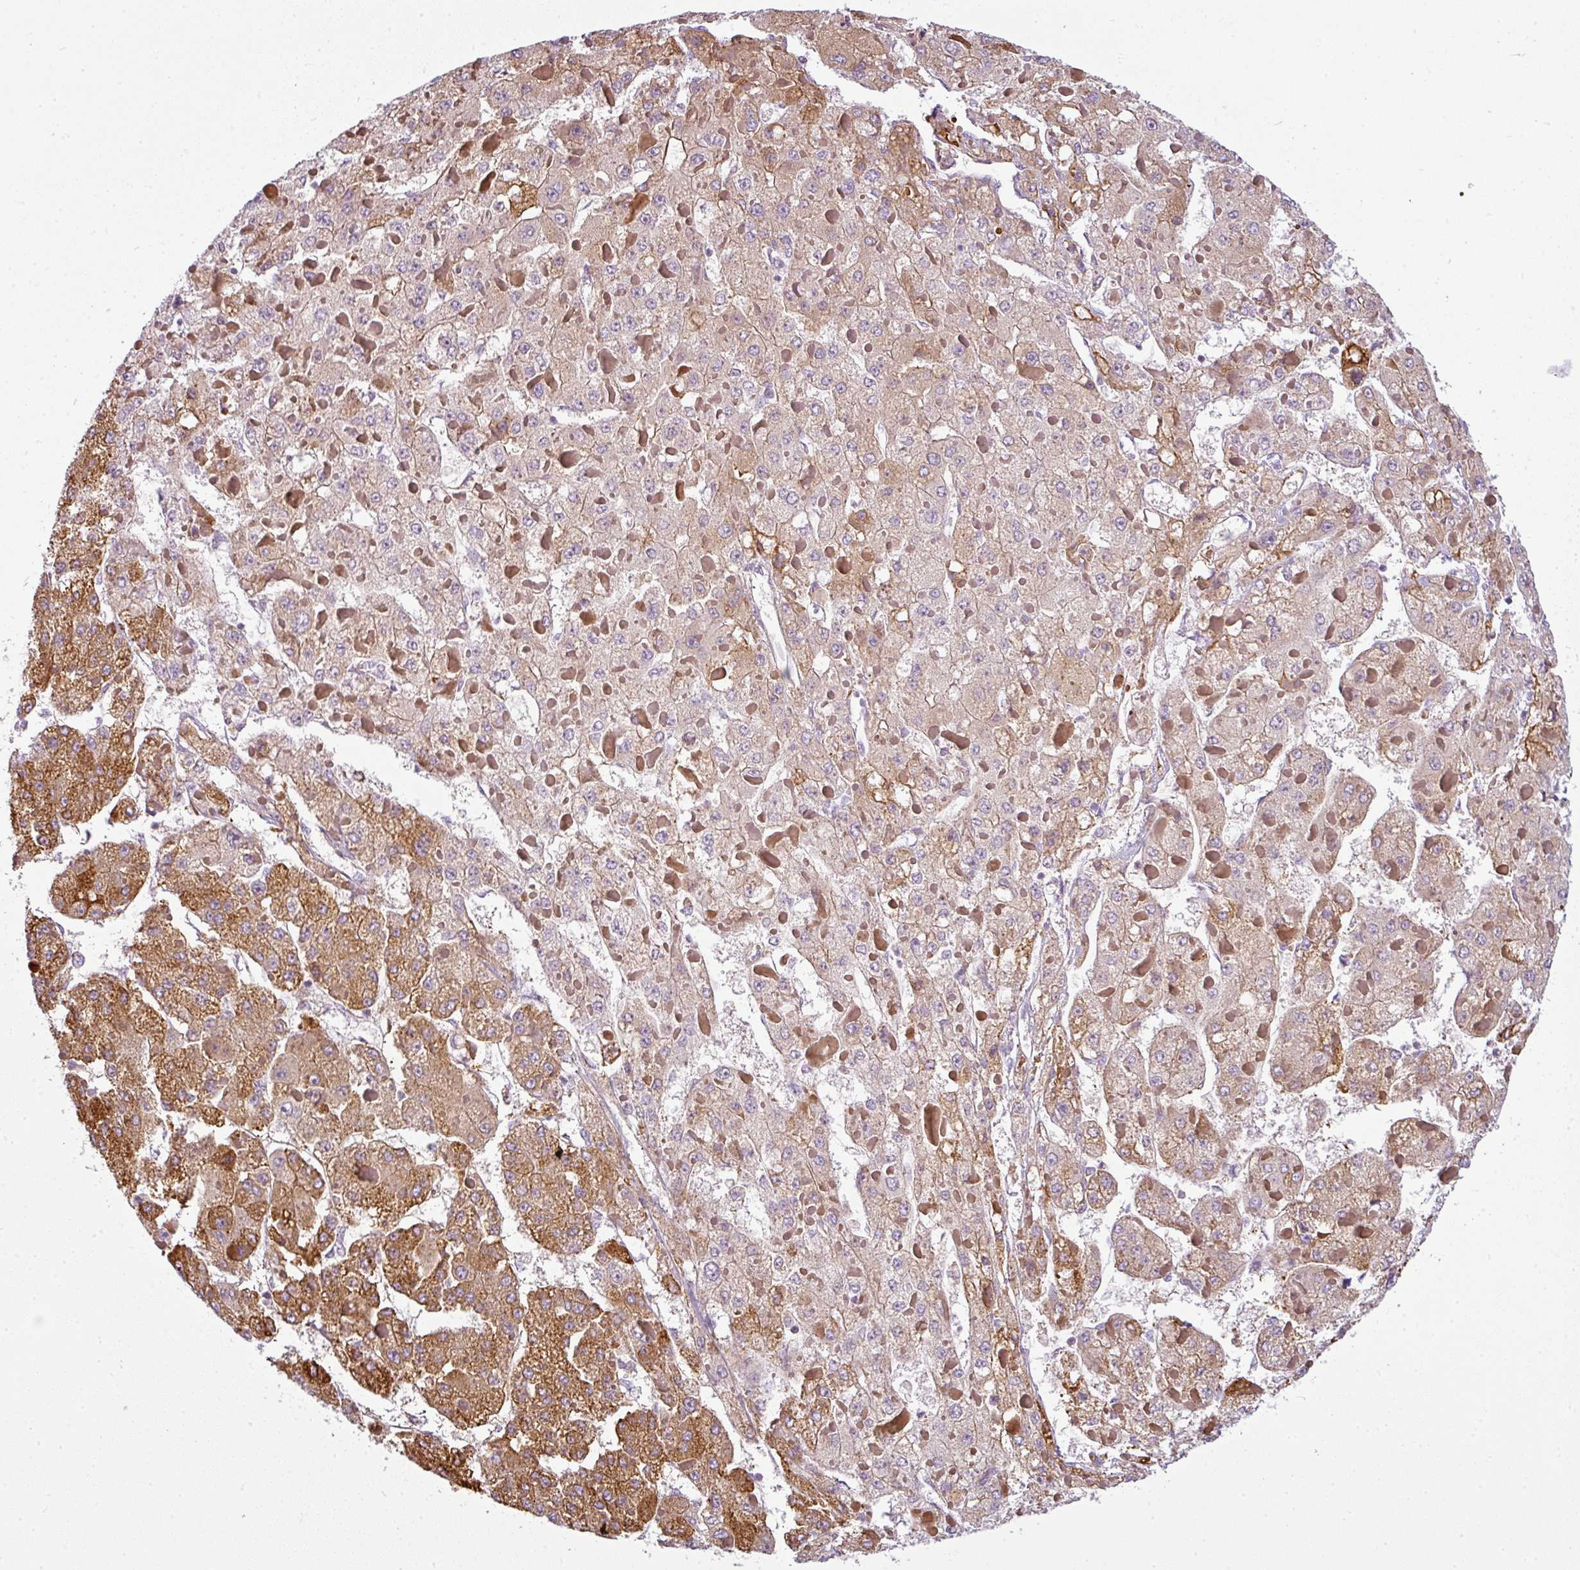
{"staining": {"intensity": "moderate", "quantity": ">75%", "location": "cytoplasmic/membranous"}, "tissue": "liver cancer", "cell_type": "Tumor cells", "image_type": "cancer", "snomed": [{"axis": "morphology", "description": "Carcinoma, Hepatocellular, NOS"}, {"axis": "topography", "description": "Liver"}], "caption": "The photomicrograph reveals immunohistochemical staining of liver cancer (hepatocellular carcinoma). There is moderate cytoplasmic/membranous staining is seen in about >75% of tumor cells. Using DAB (3,3'-diaminobenzidine) (brown) and hematoxylin (blue) stains, captured at high magnification using brightfield microscopy.", "gene": "ANKRD18A", "patient": {"sex": "female", "age": 73}}